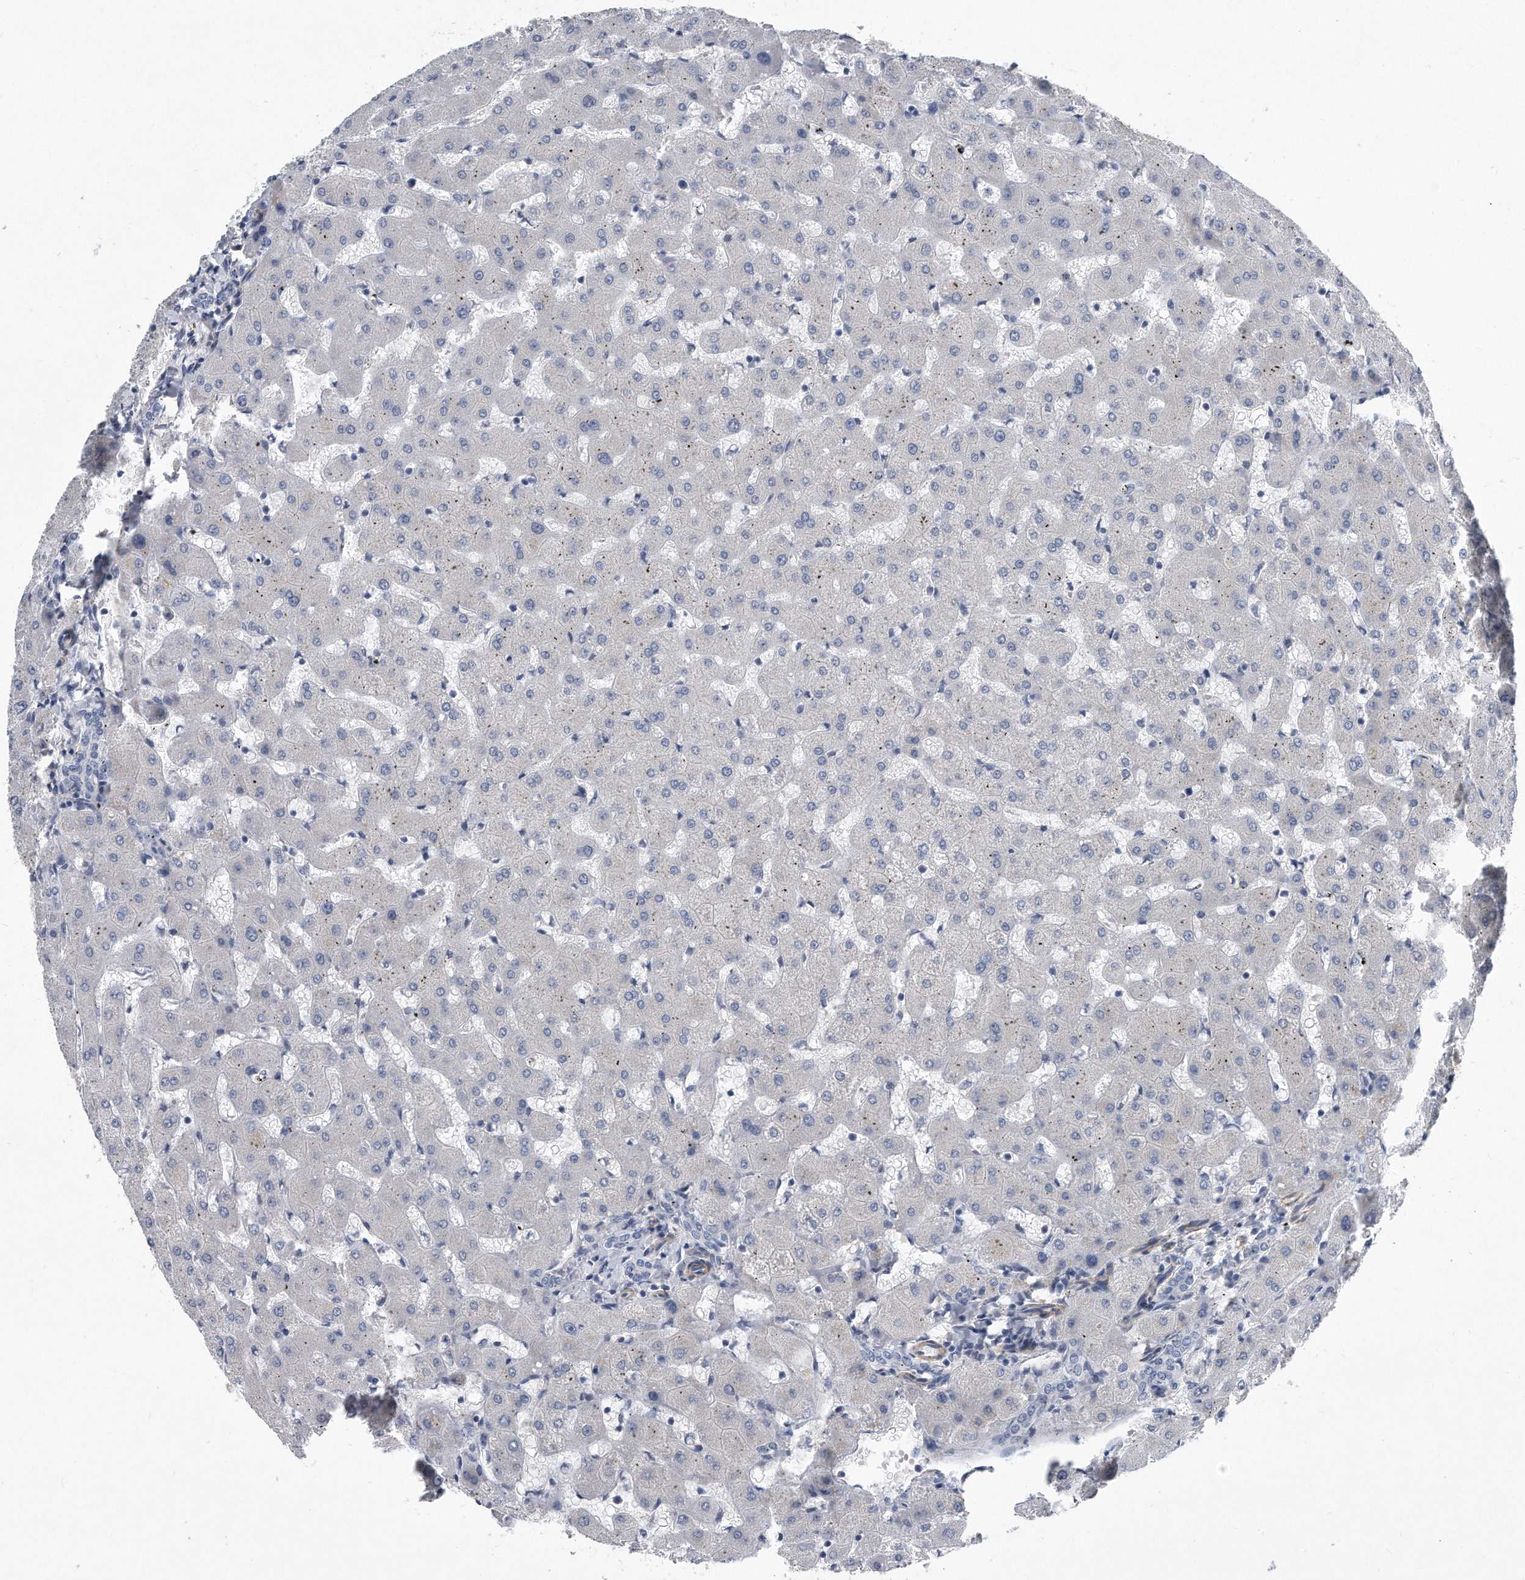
{"staining": {"intensity": "negative", "quantity": "none", "location": "none"}, "tissue": "liver", "cell_type": "Cholangiocytes", "image_type": "normal", "snomed": [{"axis": "morphology", "description": "Normal tissue, NOS"}, {"axis": "topography", "description": "Liver"}], "caption": "Liver stained for a protein using immunohistochemistry (IHC) reveals no expression cholangiocytes.", "gene": "EIF2B4", "patient": {"sex": "female", "age": 63}}